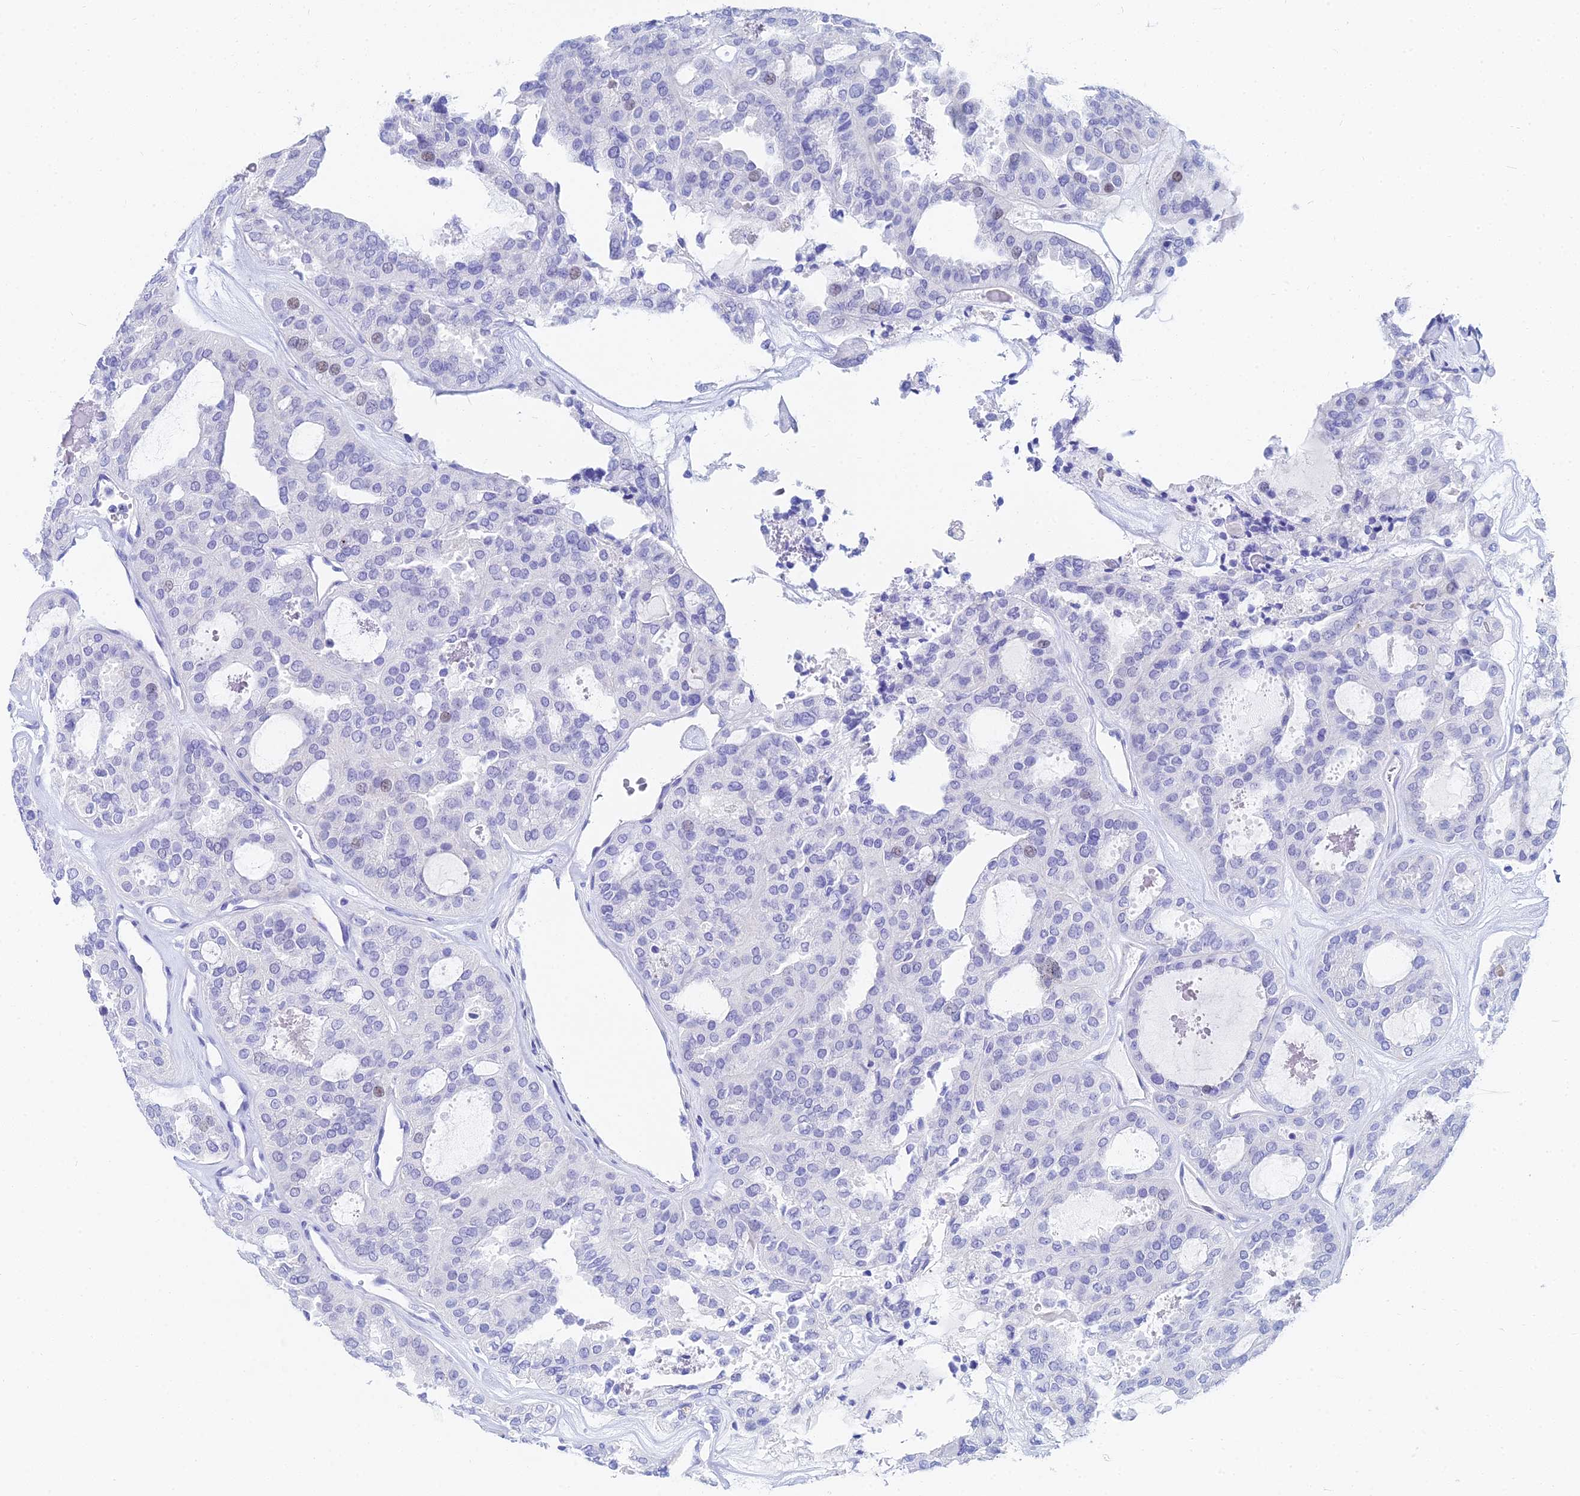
{"staining": {"intensity": "negative", "quantity": "none", "location": "none"}, "tissue": "thyroid cancer", "cell_type": "Tumor cells", "image_type": "cancer", "snomed": [{"axis": "morphology", "description": "Follicular adenoma carcinoma, NOS"}, {"axis": "topography", "description": "Thyroid gland"}], "caption": "This is an immunohistochemistry (IHC) histopathology image of follicular adenoma carcinoma (thyroid). There is no expression in tumor cells.", "gene": "HSPA1L", "patient": {"sex": "male", "age": 75}}